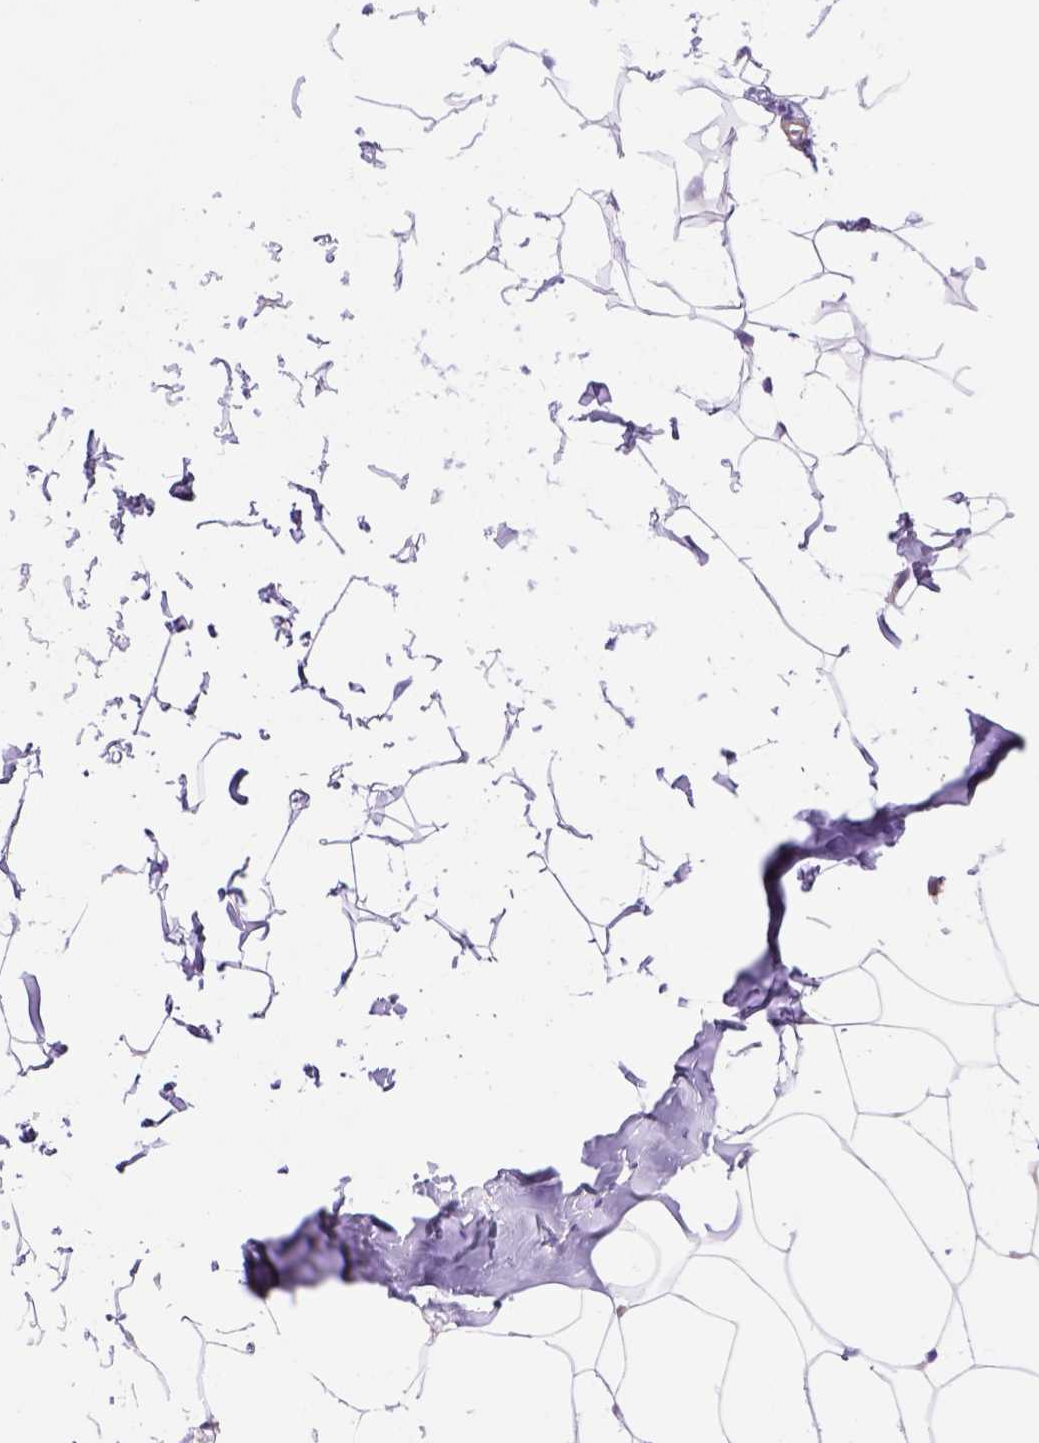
{"staining": {"intensity": "negative", "quantity": "none", "location": "none"}, "tissue": "breast", "cell_type": "Adipocytes", "image_type": "normal", "snomed": [{"axis": "morphology", "description": "Normal tissue, NOS"}, {"axis": "topography", "description": "Breast"}], "caption": "Micrograph shows no protein expression in adipocytes of unremarkable breast. Brightfield microscopy of IHC stained with DAB (3,3'-diaminobenzidine) (brown) and hematoxylin (blue), captured at high magnification.", "gene": "PEX12", "patient": {"sex": "female", "age": 32}}